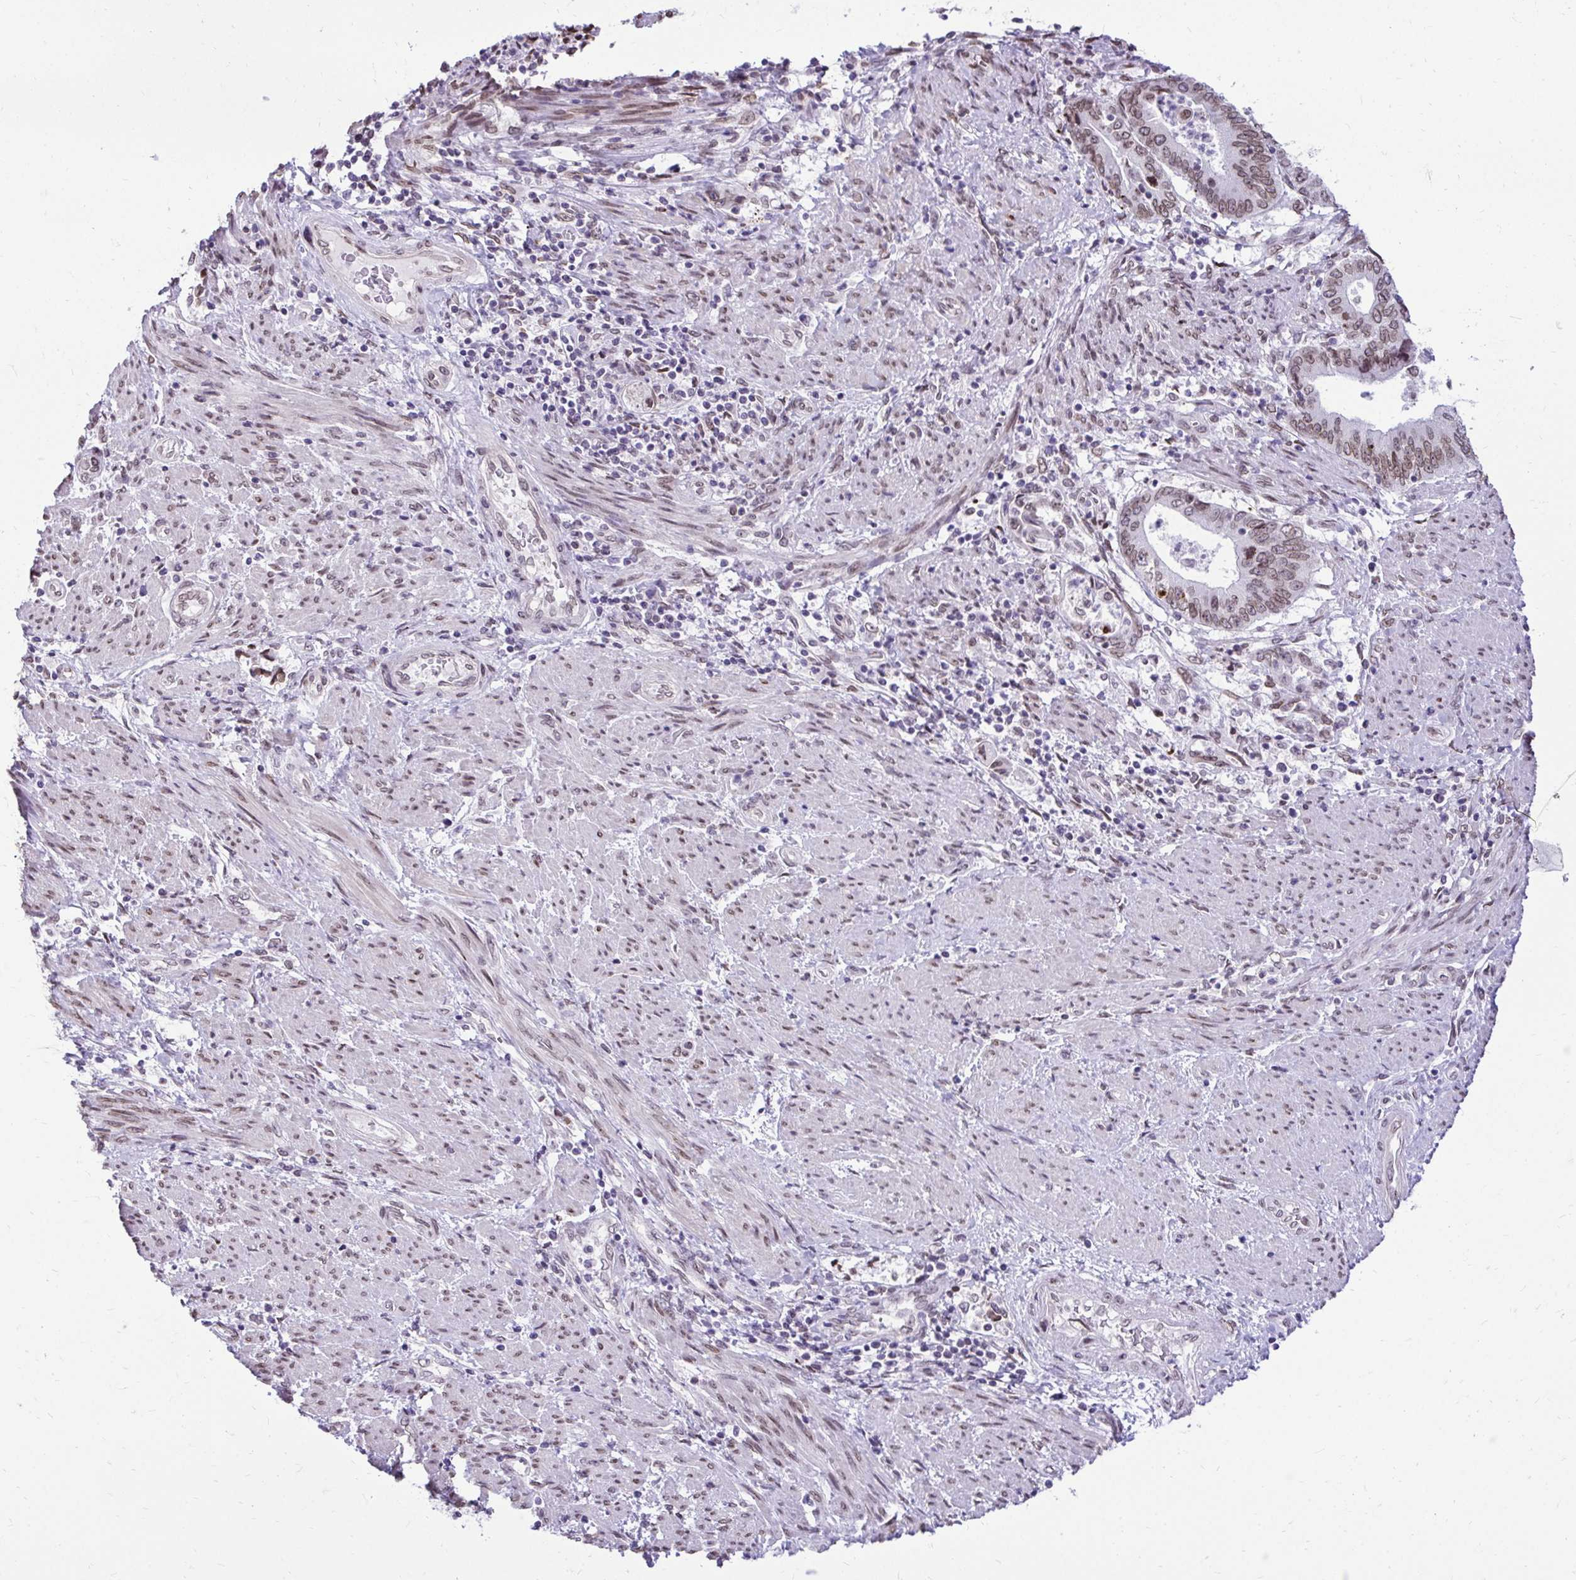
{"staining": {"intensity": "moderate", "quantity": ">75%", "location": "cytoplasmic/membranous,nuclear"}, "tissue": "endometrial cancer", "cell_type": "Tumor cells", "image_type": "cancer", "snomed": [{"axis": "morphology", "description": "Adenocarcinoma, NOS"}, {"axis": "topography", "description": "Endometrium"}], "caption": "Human adenocarcinoma (endometrial) stained with a protein marker shows moderate staining in tumor cells.", "gene": "BANF1", "patient": {"sex": "female", "age": 65}}